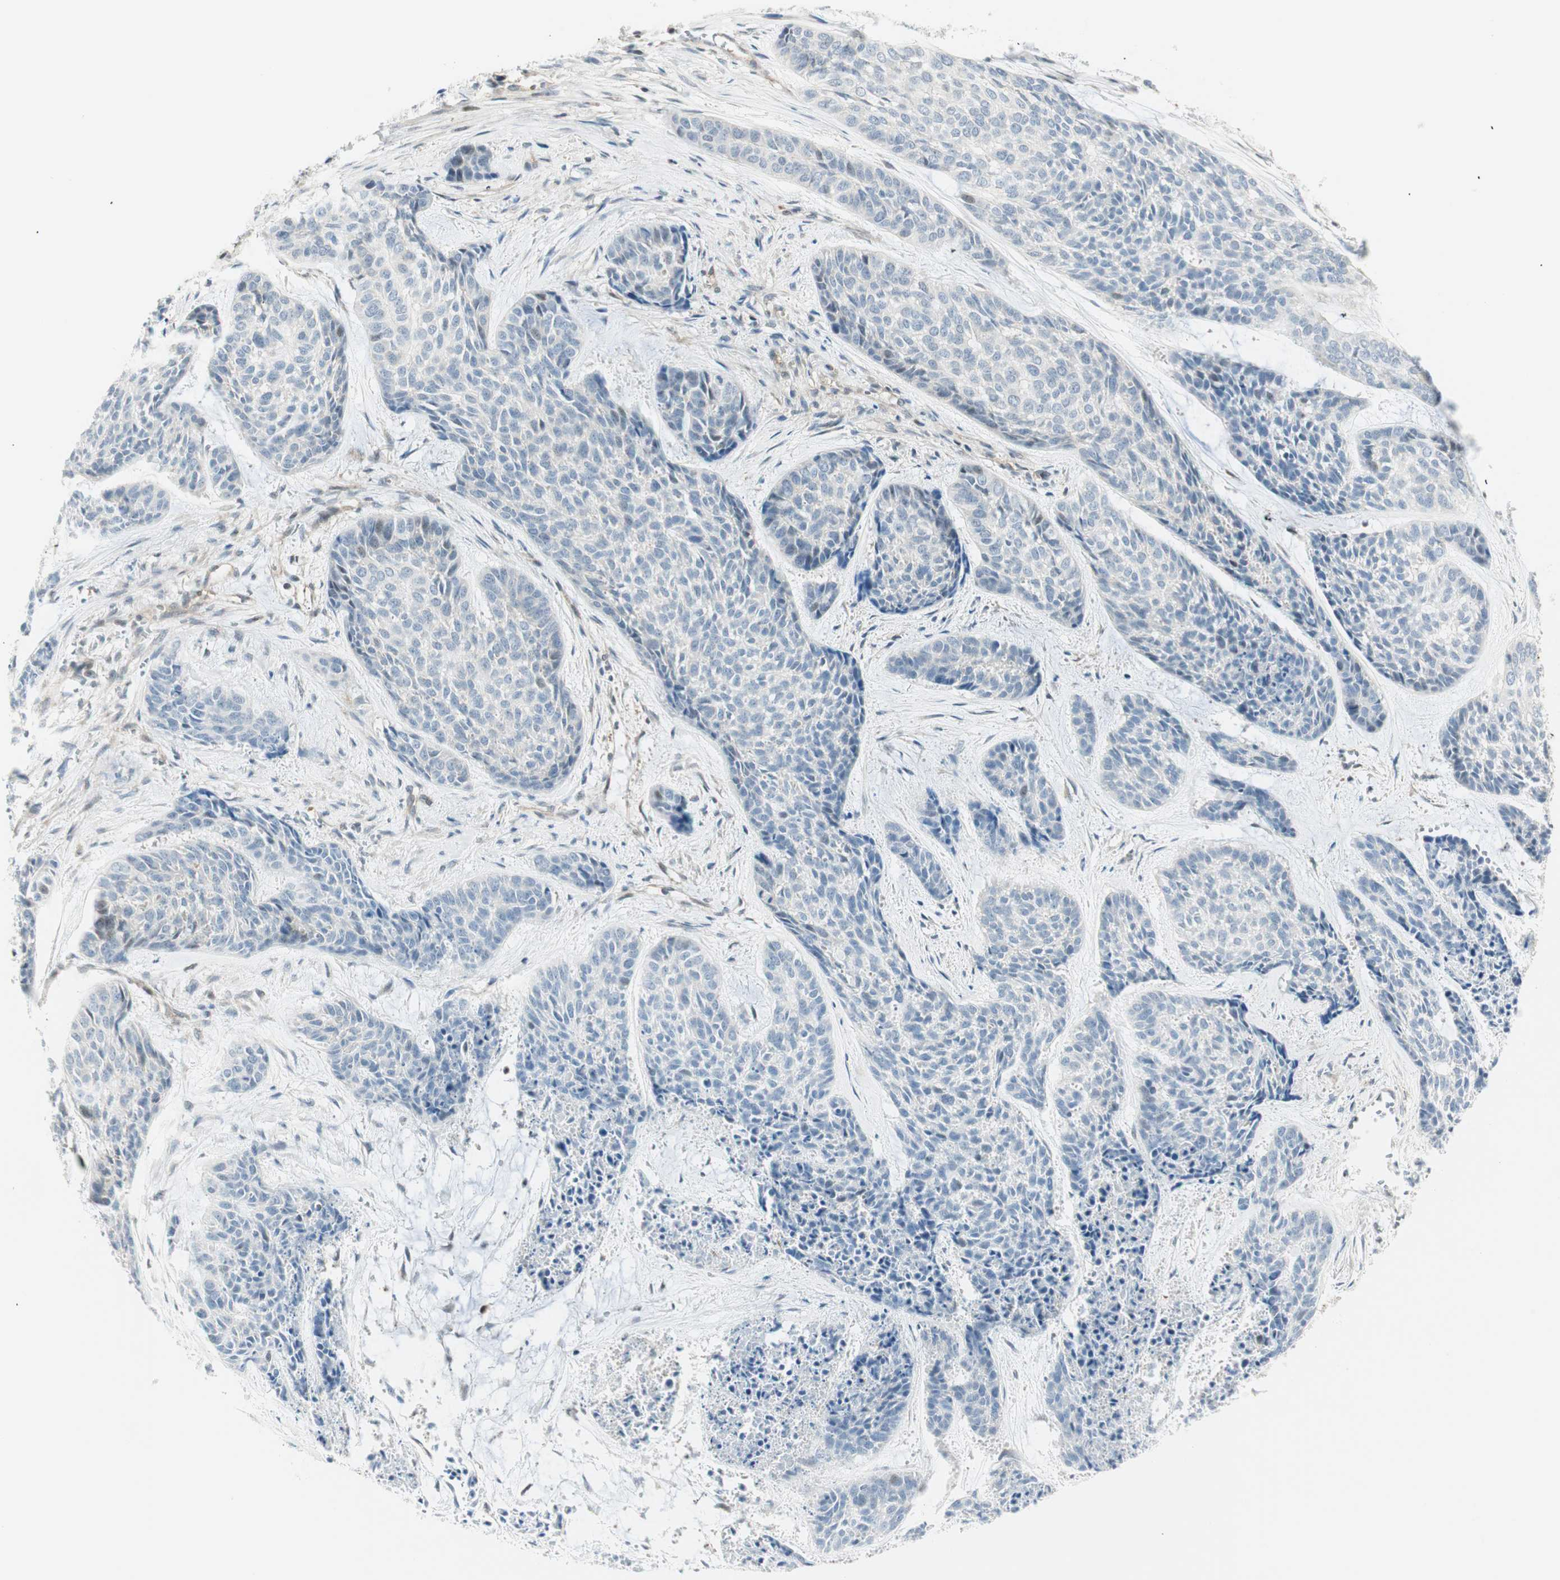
{"staining": {"intensity": "negative", "quantity": "none", "location": "none"}, "tissue": "skin cancer", "cell_type": "Tumor cells", "image_type": "cancer", "snomed": [{"axis": "morphology", "description": "Basal cell carcinoma"}, {"axis": "topography", "description": "Skin"}], "caption": "This is an immunohistochemistry image of skin cancer (basal cell carcinoma). There is no positivity in tumor cells.", "gene": "PPP1CA", "patient": {"sex": "female", "age": 64}}